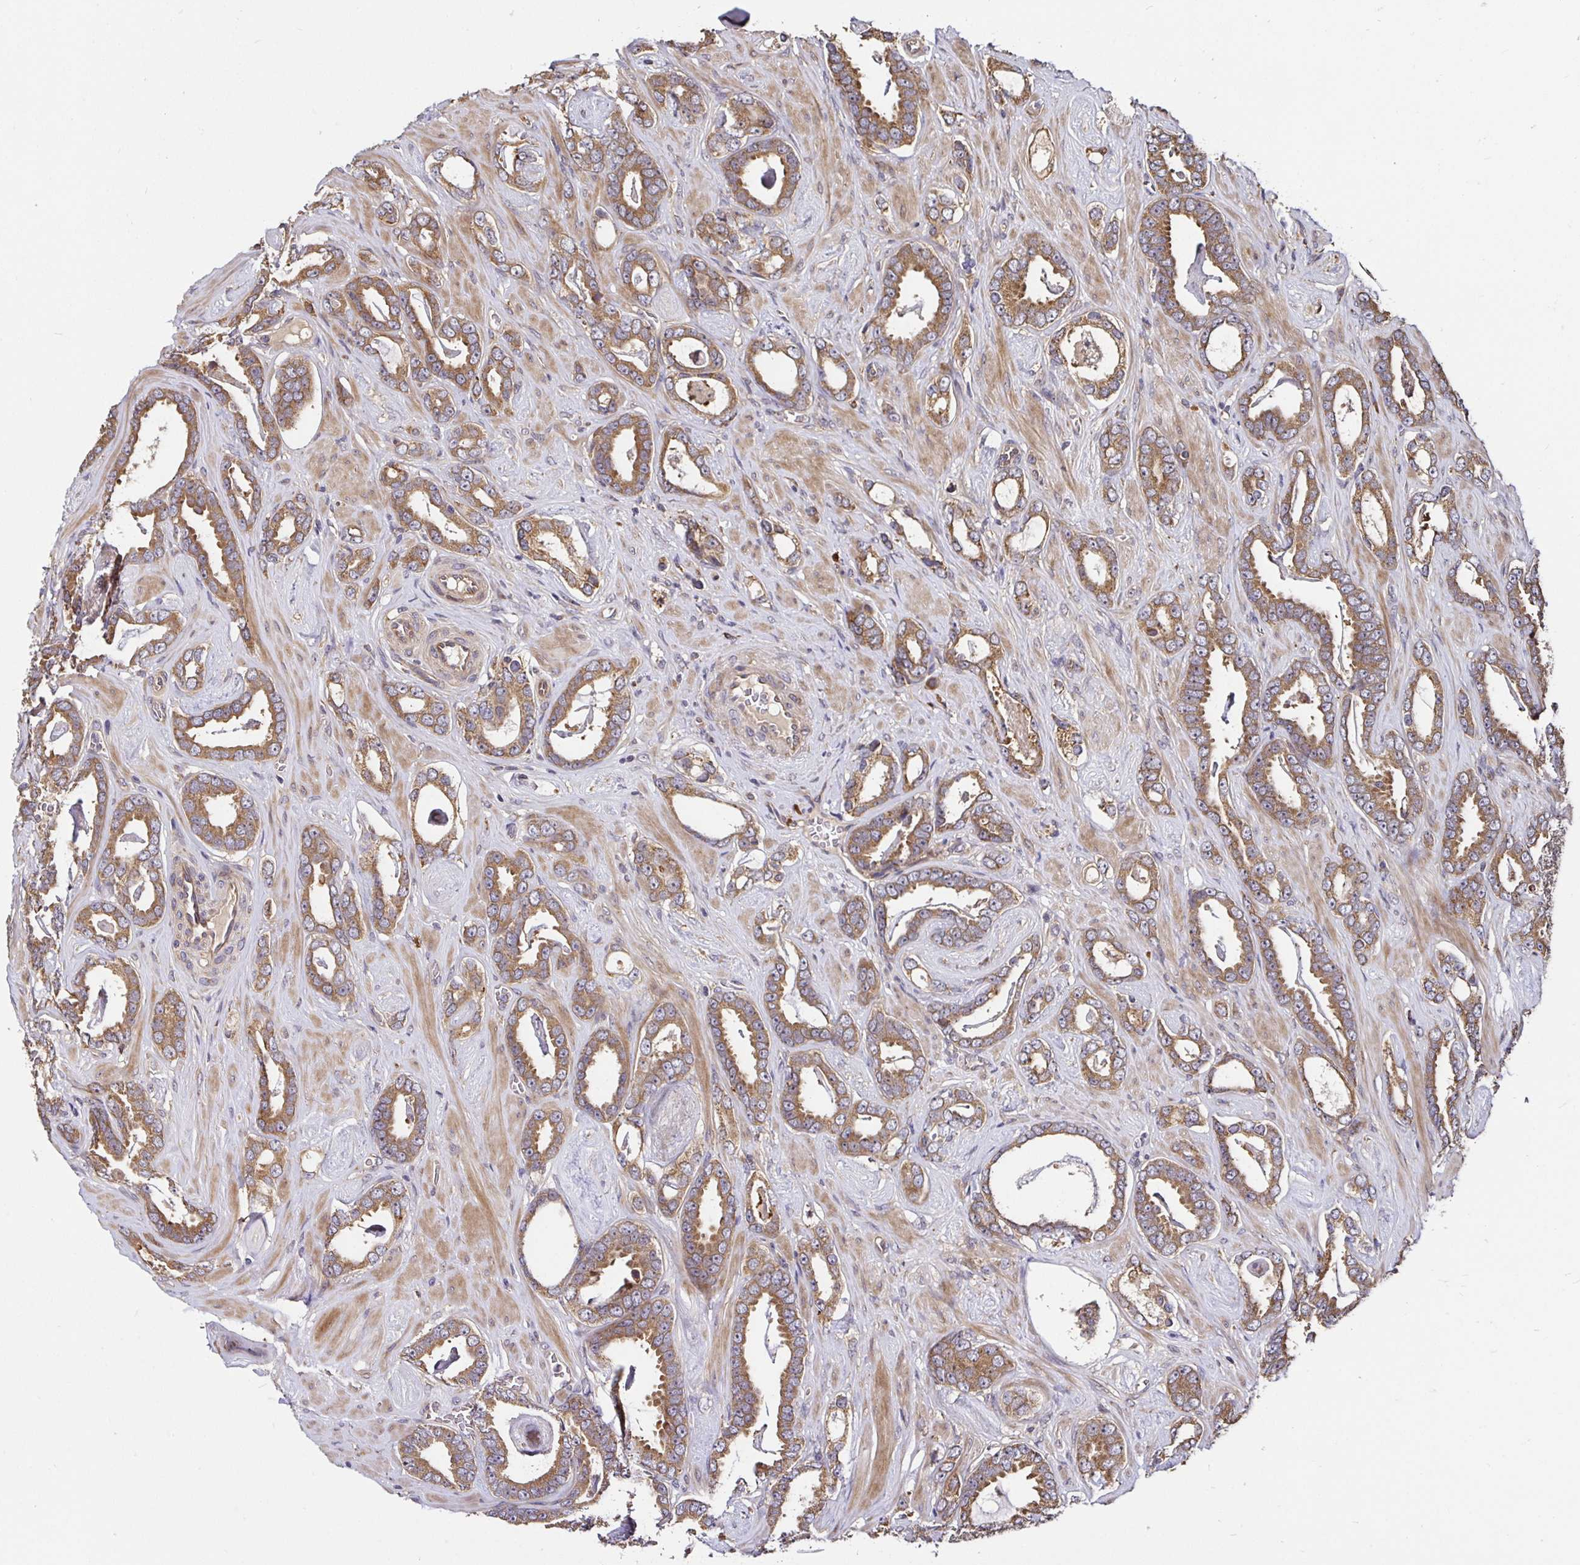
{"staining": {"intensity": "moderate", "quantity": ">75%", "location": "cytoplasmic/membranous"}, "tissue": "prostate cancer", "cell_type": "Tumor cells", "image_type": "cancer", "snomed": [{"axis": "morphology", "description": "Adenocarcinoma, High grade"}, {"axis": "topography", "description": "Prostate"}], "caption": "Immunohistochemistry (IHC) (DAB (3,3'-diaminobenzidine)) staining of prostate cancer reveals moderate cytoplasmic/membranous protein expression in about >75% of tumor cells. Nuclei are stained in blue.", "gene": "MLST8", "patient": {"sex": "male", "age": 63}}